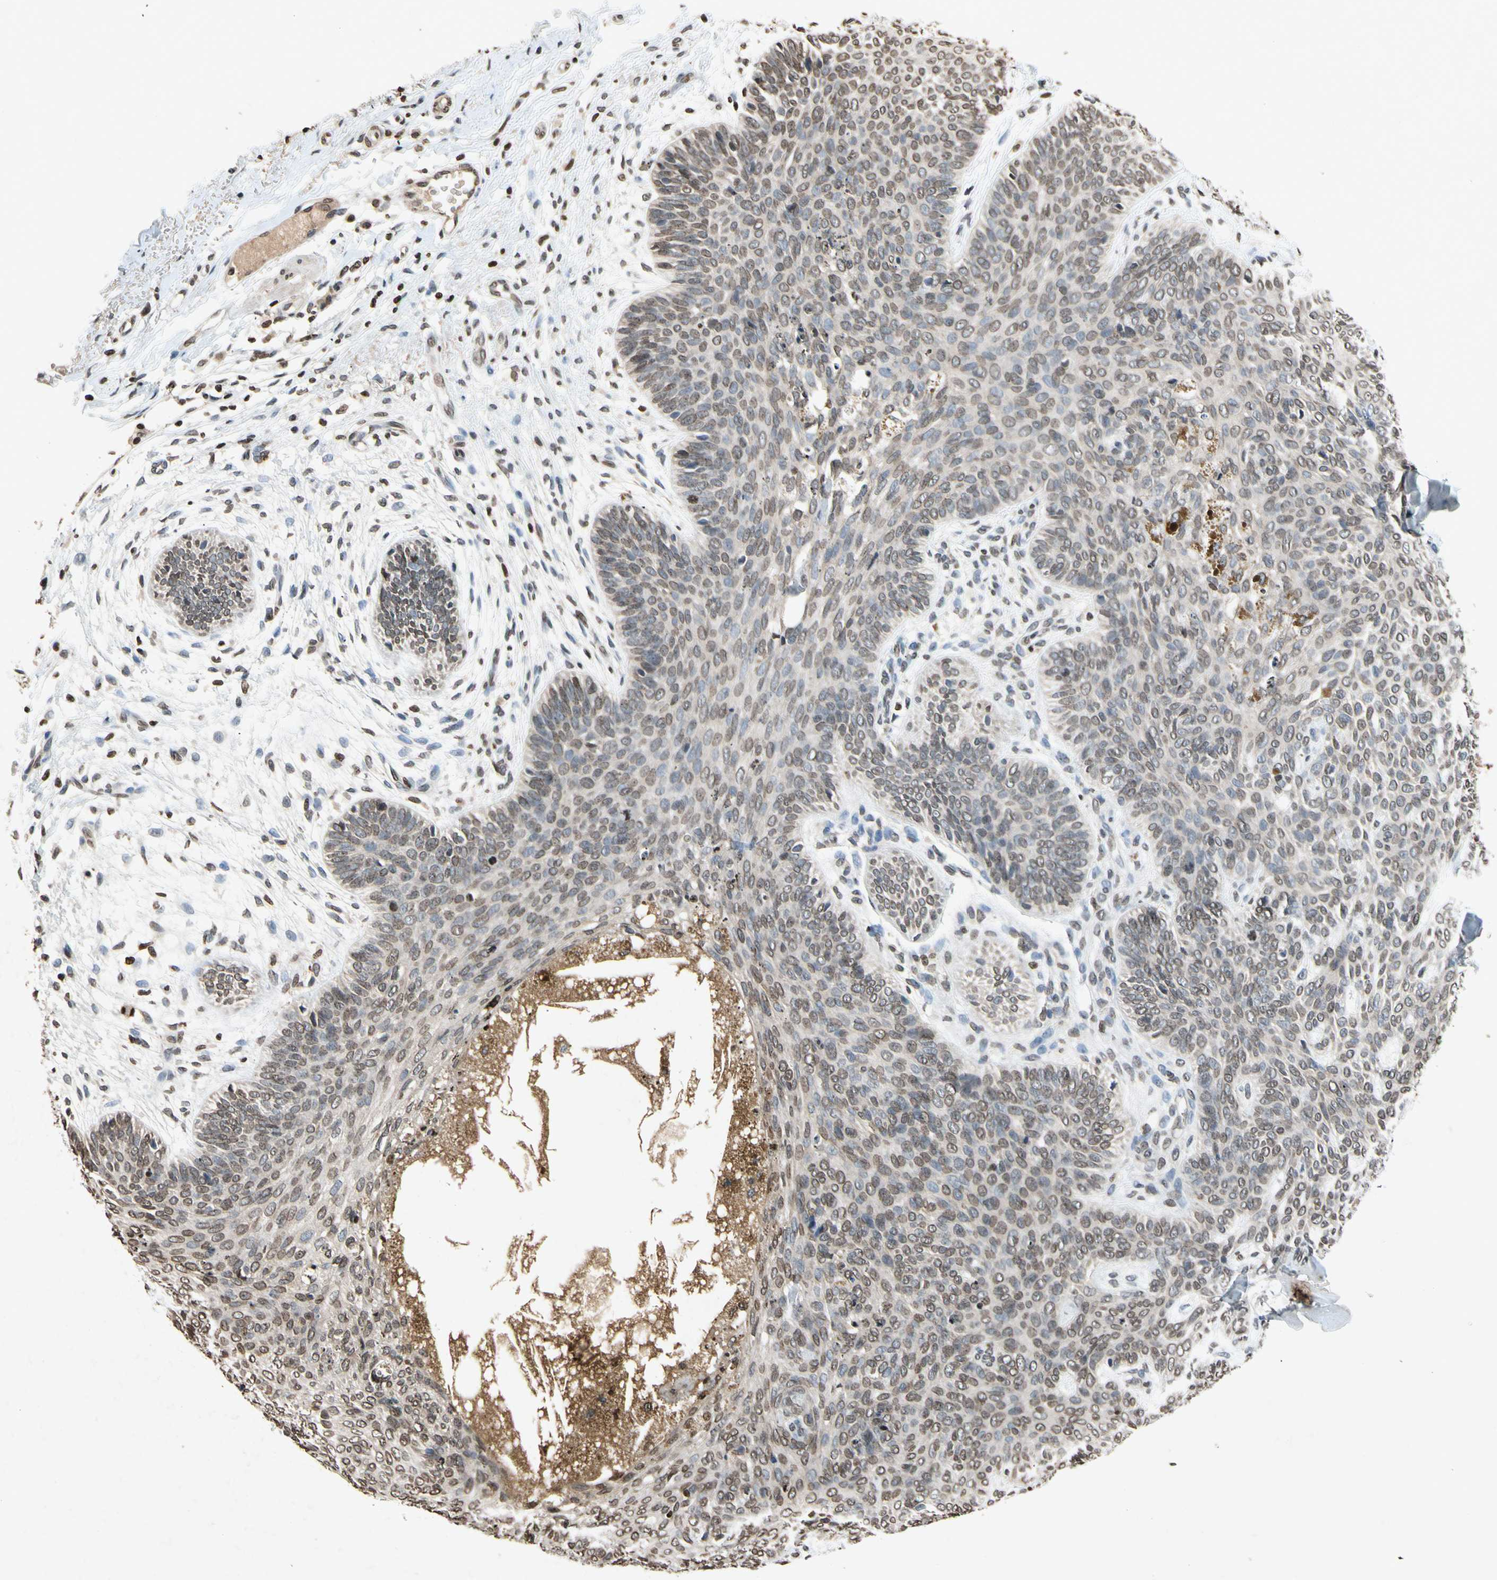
{"staining": {"intensity": "weak", "quantity": "25%-75%", "location": "nuclear"}, "tissue": "skin cancer", "cell_type": "Tumor cells", "image_type": "cancer", "snomed": [{"axis": "morphology", "description": "Normal tissue, NOS"}, {"axis": "morphology", "description": "Basal cell carcinoma"}, {"axis": "topography", "description": "Skin"}], "caption": "Brown immunohistochemical staining in human basal cell carcinoma (skin) demonstrates weak nuclear positivity in about 25%-75% of tumor cells.", "gene": "HOXB3", "patient": {"sex": "male", "age": 52}}